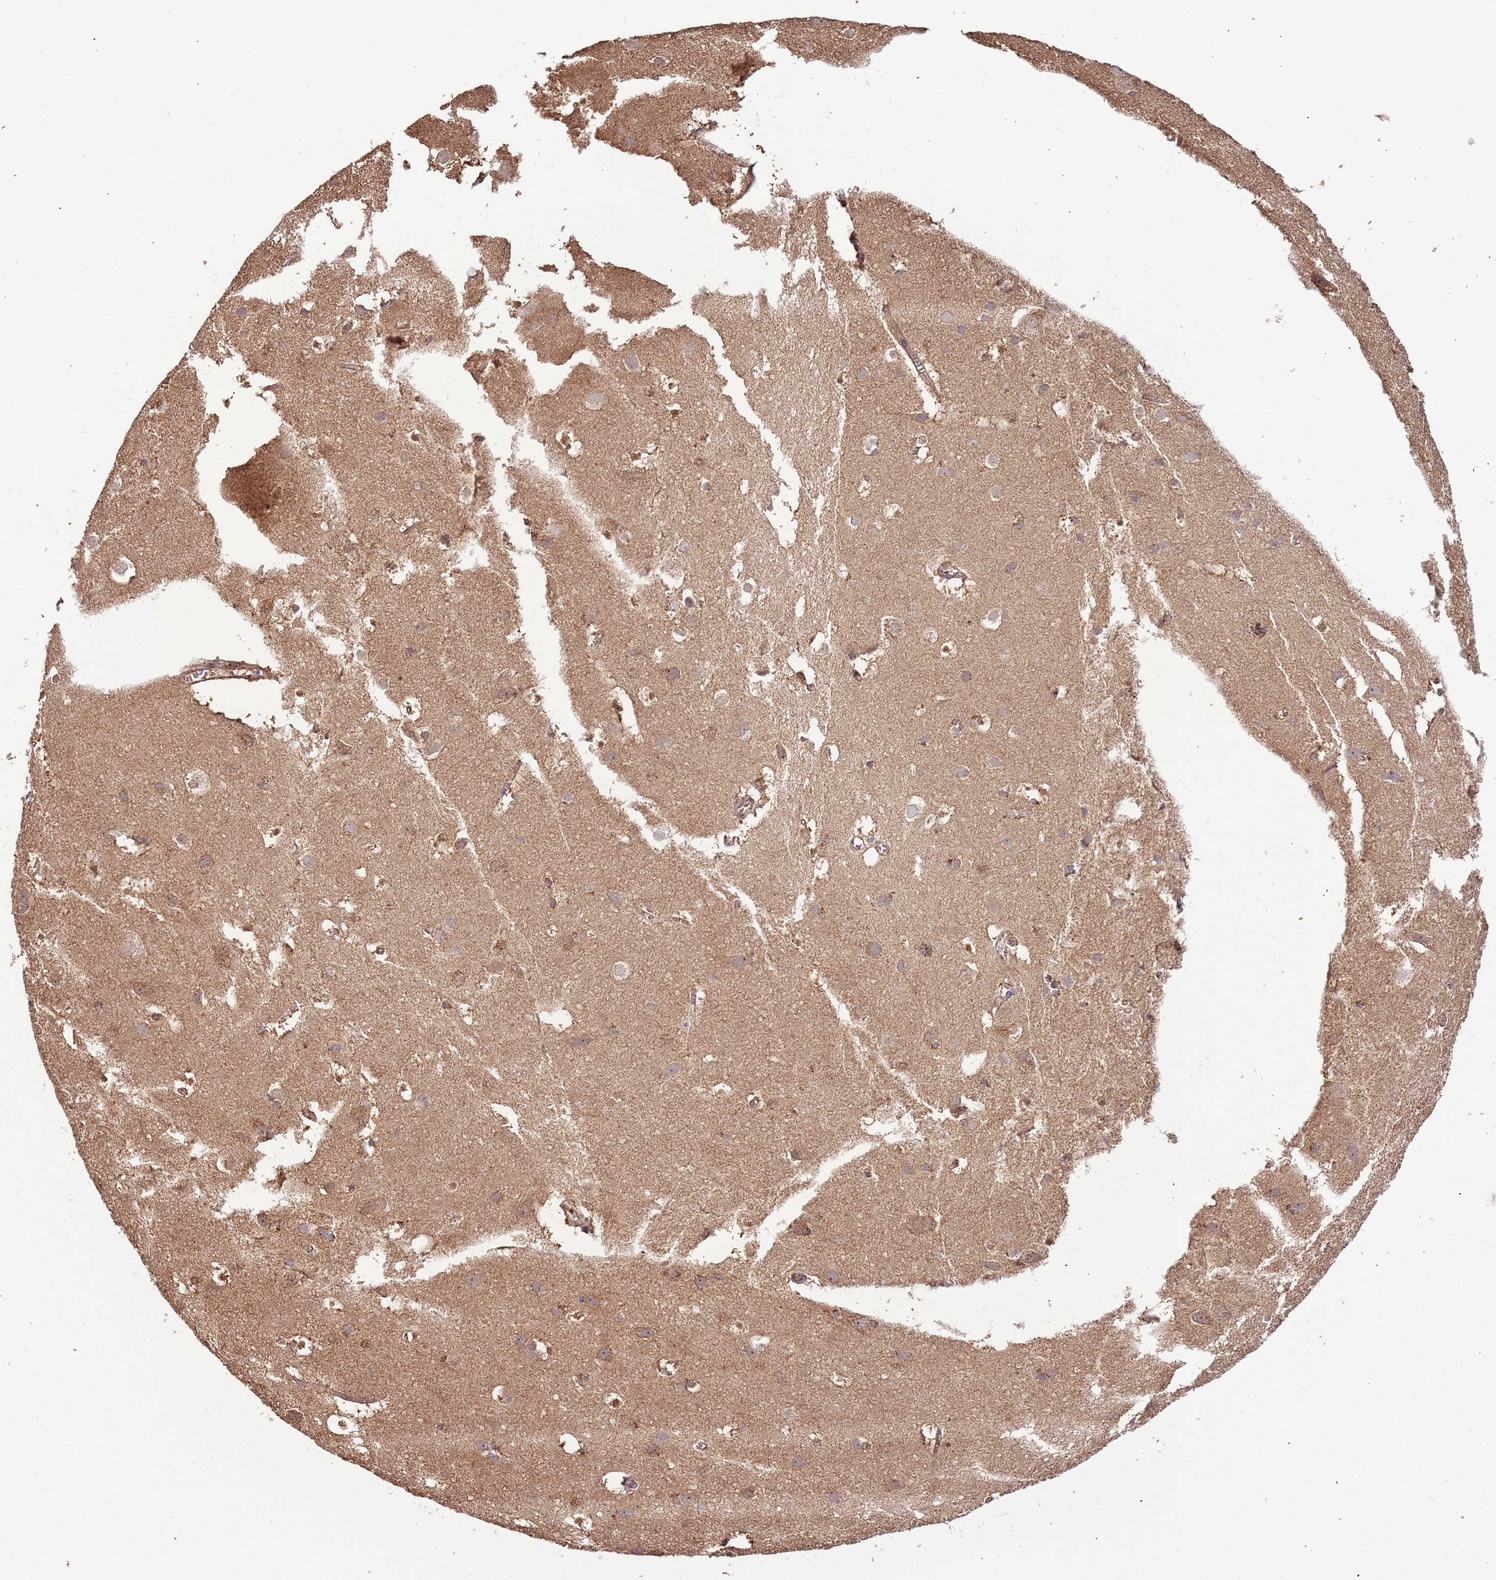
{"staining": {"intensity": "moderate", "quantity": ">75%", "location": "cytoplasmic/membranous"}, "tissue": "cerebral cortex", "cell_type": "Endothelial cells", "image_type": "normal", "snomed": [{"axis": "morphology", "description": "Normal tissue, NOS"}, {"axis": "topography", "description": "Cerebral cortex"}], "caption": "A high-resolution photomicrograph shows immunohistochemistry (IHC) staining of benign cerebral cortex, which shows moderate cytoplasmic/membranous expression in about >75% of endothelial cells. (DAB IHC with brightfield microscopy, high magnification).", "gene": "IL17RD", "patient": {"sex": "male", "age": 54}}